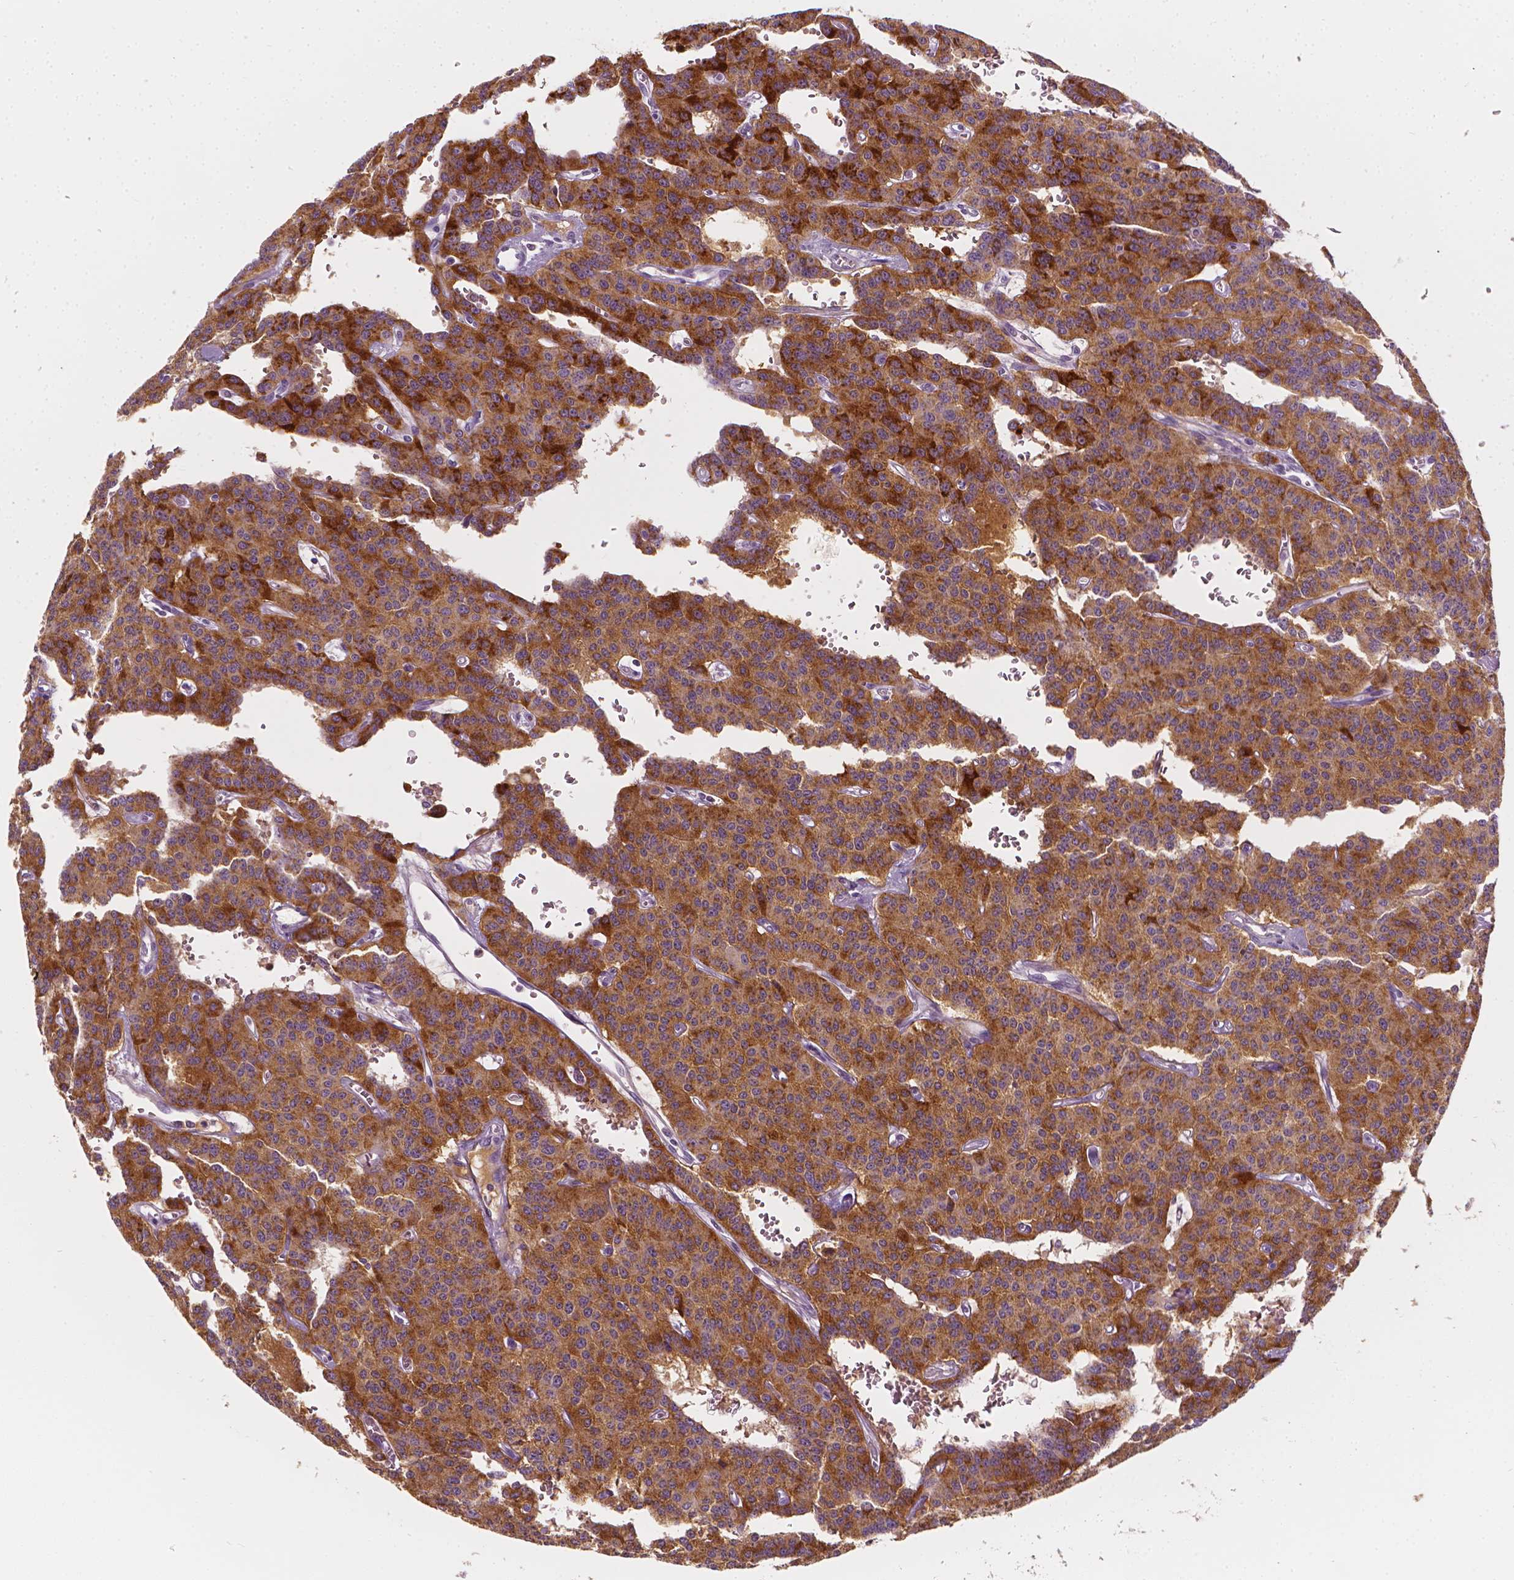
{"staining": {"intensity": "moderate", "quantity": ">75%", "location": "cytoplasmic/membranous"}, "tissue": "carcinoid", "cell_type": "Tumor cells", "image_type": "cancer", "snomed": [{"axis": "morphology", "description": "Carcinoid, malignant, NOS"}, {"axis": "topography", "description": "Lung"}], "caption": "The micrograph reveals a brown stain indicating the presence of a protein in the cytoplasmic/membranous of tumor cells in carcinoid (malignant).", "gene": "SCG3", "patient": {"sex": "female", "age": 71}}